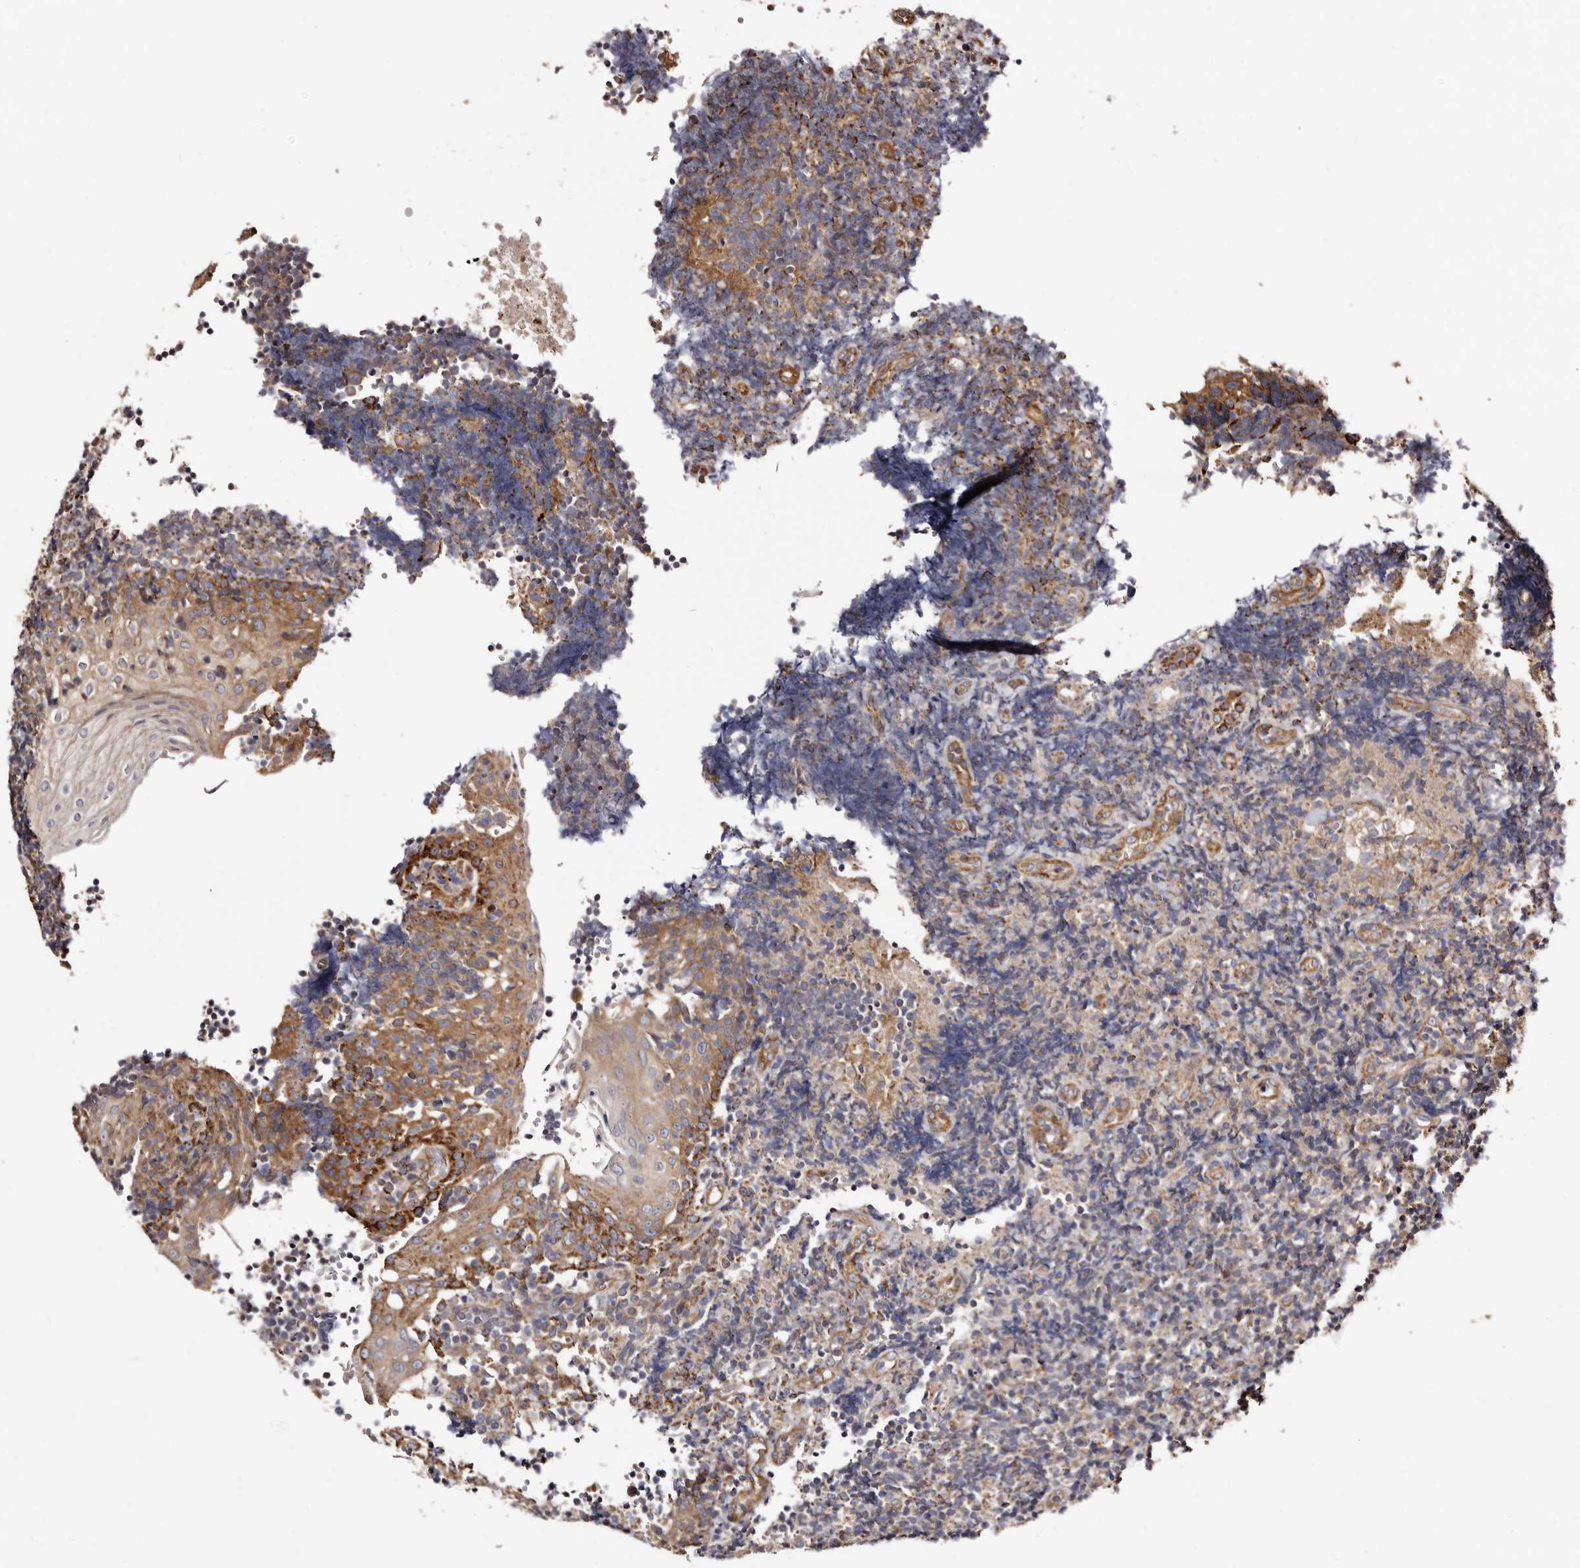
{"staining": {"intensity": "moderate", "quantity": "<25%", "location": "cytoplasmic/membranous"}, "tissue": "tonsil", "cell_type": "Germinal center cells", "image_type": "normal", "snomed": [{"axis": "morphology", "description": "Normal tissue, NOS"}, {"axis": "topography", "description": "Tonsil"}], "caption": "Immunohistochemistry histopathology image of unremarkable tonsil: tonsil stained using IHC displays low levels of moderate protein expression localized specifically in the cytoplasmic/membranous of germinal center cells, appearing as a cytoplasmic/membranous brown color.", "gene": "LUZP1", "patient": {"sex": "female", "age": 40}}